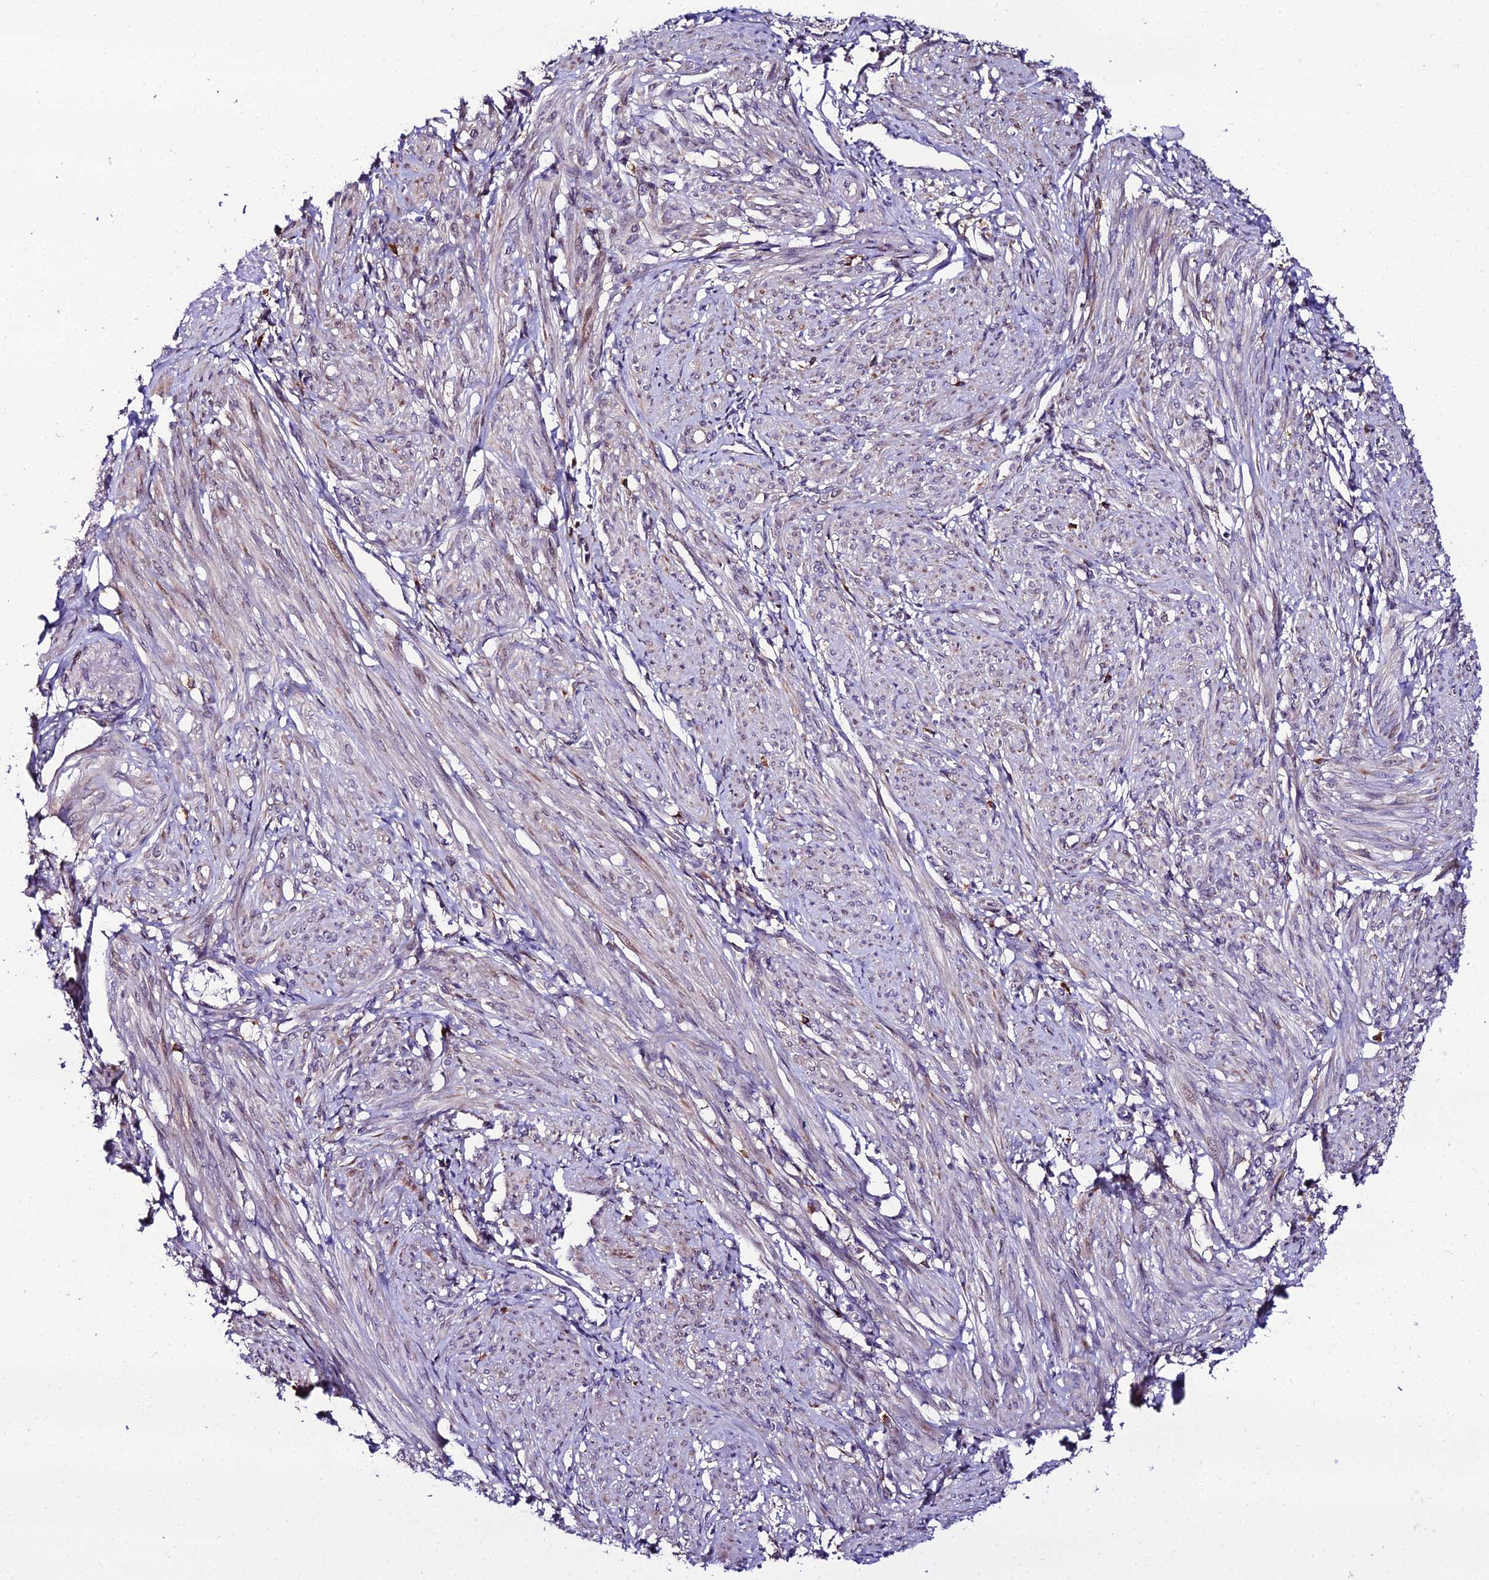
{"staining": {"intensity": "weak", "quantity": "25%-75%", "location": "cytoplasmic/membranous"}, "tissue": "smooth muscle", "cell_type": "Smooth muscle cells", "image_type": "normal", "snomed": [{"axis": "morphology", "description": "Normal tissue, NOS"}, {"axis": "topography", "description": "Smooth muscle"}], "caption": "An immunohistochemistry photomicrograph of benign tissue is shown. Protein staining in brown labels weak cytoplasmic/membranous positivity in smooth muscle within smooth muscle cells.", "gene": "MB21D2", "patient": {"sex": "female", "age": 39}}